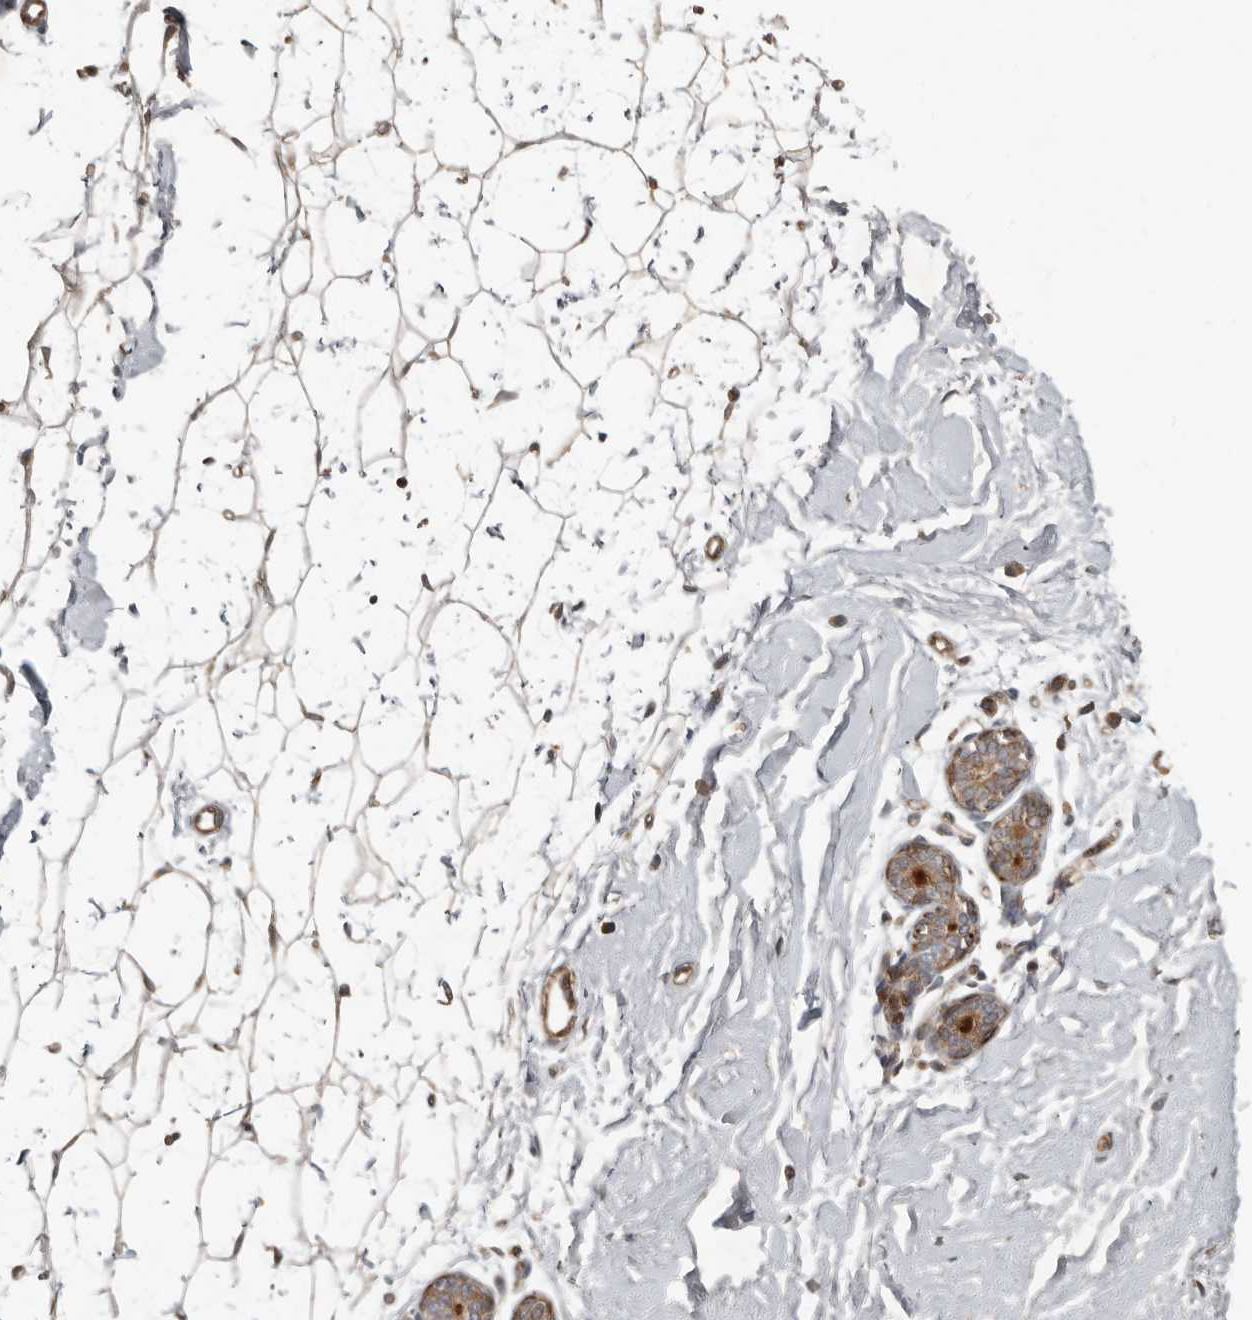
{"staining": {"intensity": "moderate", "quantity": "<25%", "location": "cytoplasmic/membranous"}, "tissue": "adipose tissue", "cell_type": "Adipocytes", "image_type": "normal", "snomed": [{"axis": "morphology", "description": "Normal tissue, NOS"}, {"axis": "topography", "description": "Breast"}], "caption": "IHC photomicrograph of unremarkable human adipose tissue stained for a protein (brown), which exhibits low levels of moderate cytoplasmic/membranous staining in approximately <25% of adipocytes.", "gene": "SLC6A7", "patient": {"sex": "female", "age": 23}}